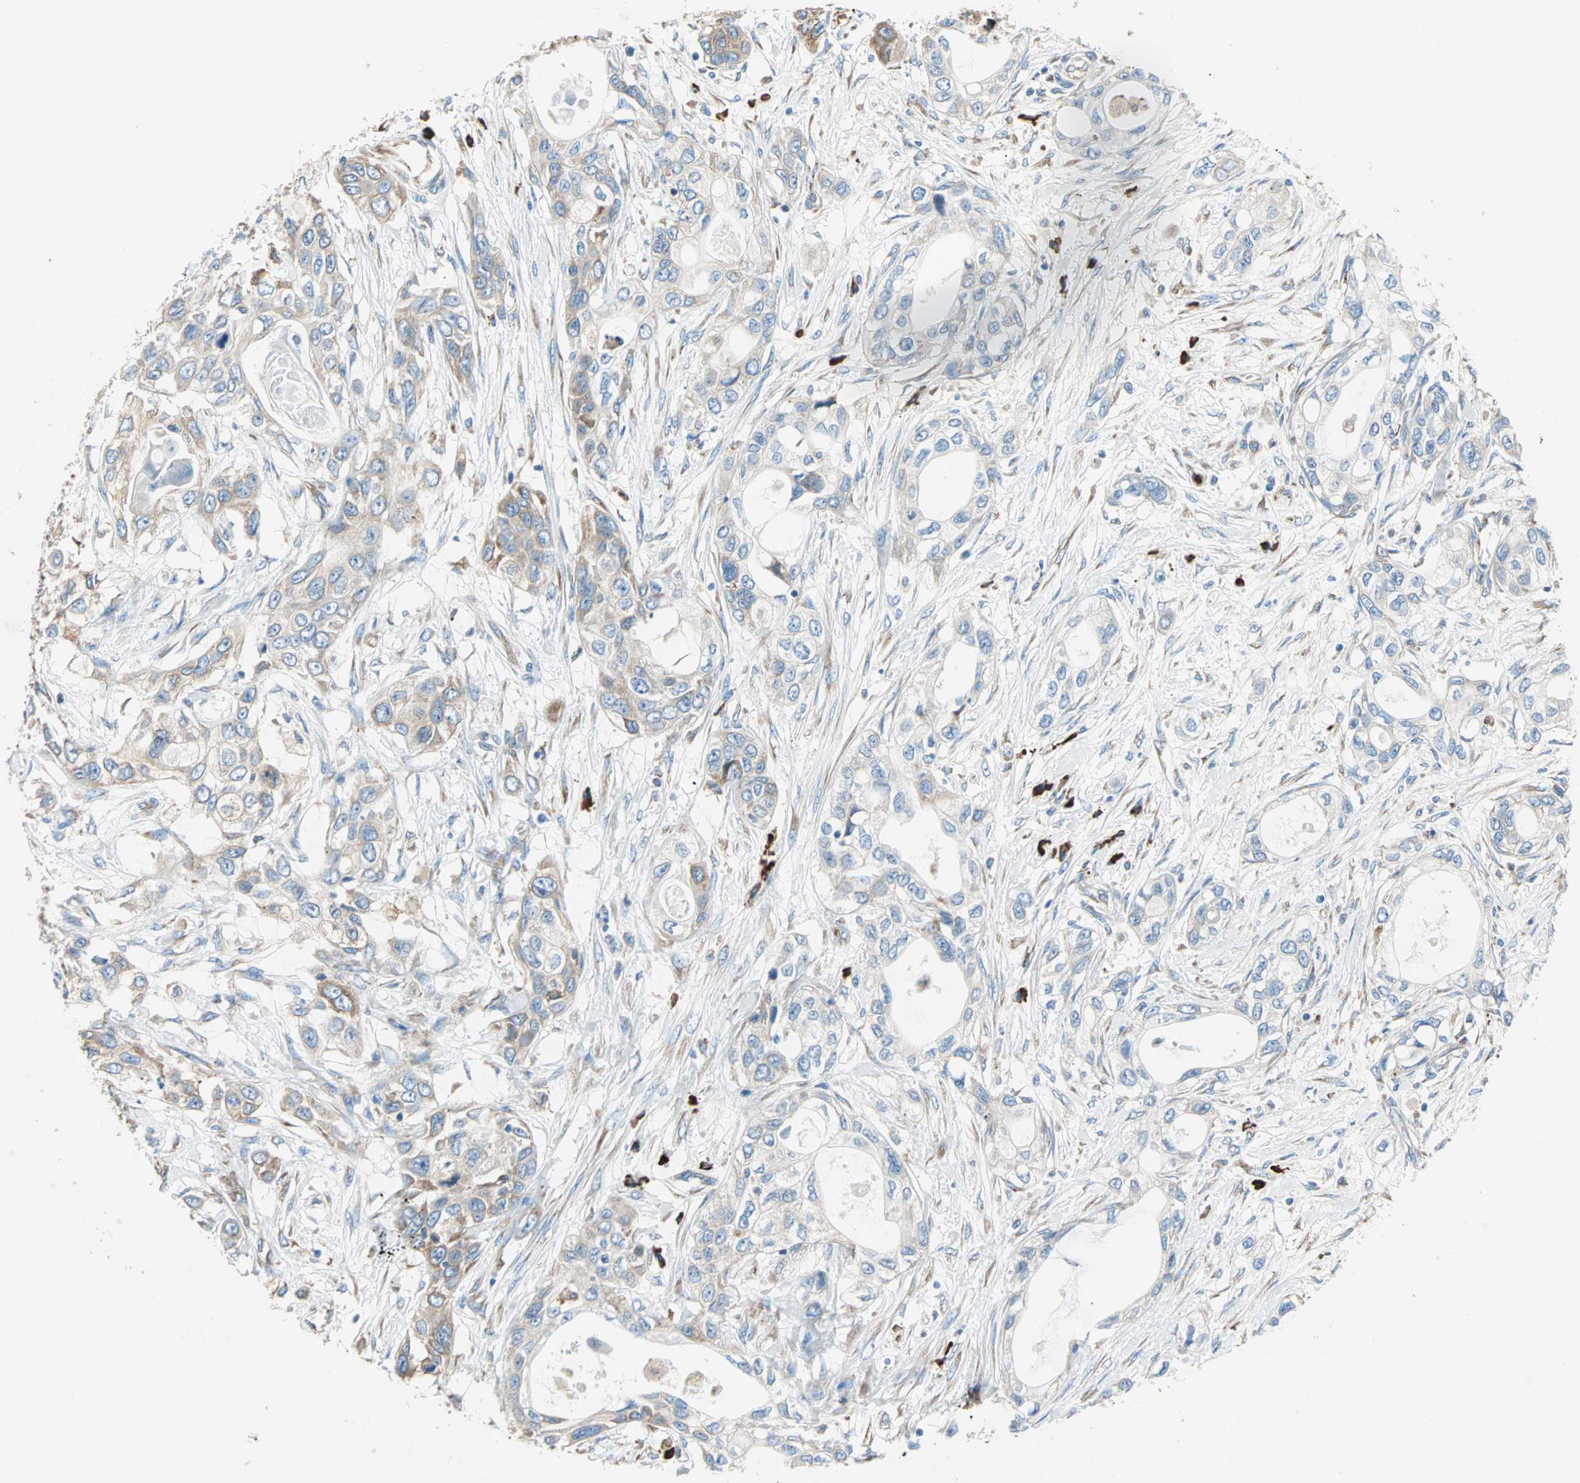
{"staining": {"intensity": "weak", "quantity": ">75%", "location": "cytoplasmic/membranous"}, "tissue": "pancreatic cancer", "cell_type": "Tumor cells", "image_type": "cancer", "snomed": [{"axis": "morphology", "description": "Adenocarcinoma, NOS"}, {"axis": "topography", "description": "Pancreas"}], "caption": "Immunohistochemical staining of human pancreatic cancer (adenocarcinoma) exhibits weak cytoplasmic/membranous protein staining in approximately >75% of tumor cells.", "gene": "PLCXD1", "patient": {"sex": "female", "age": 70}}